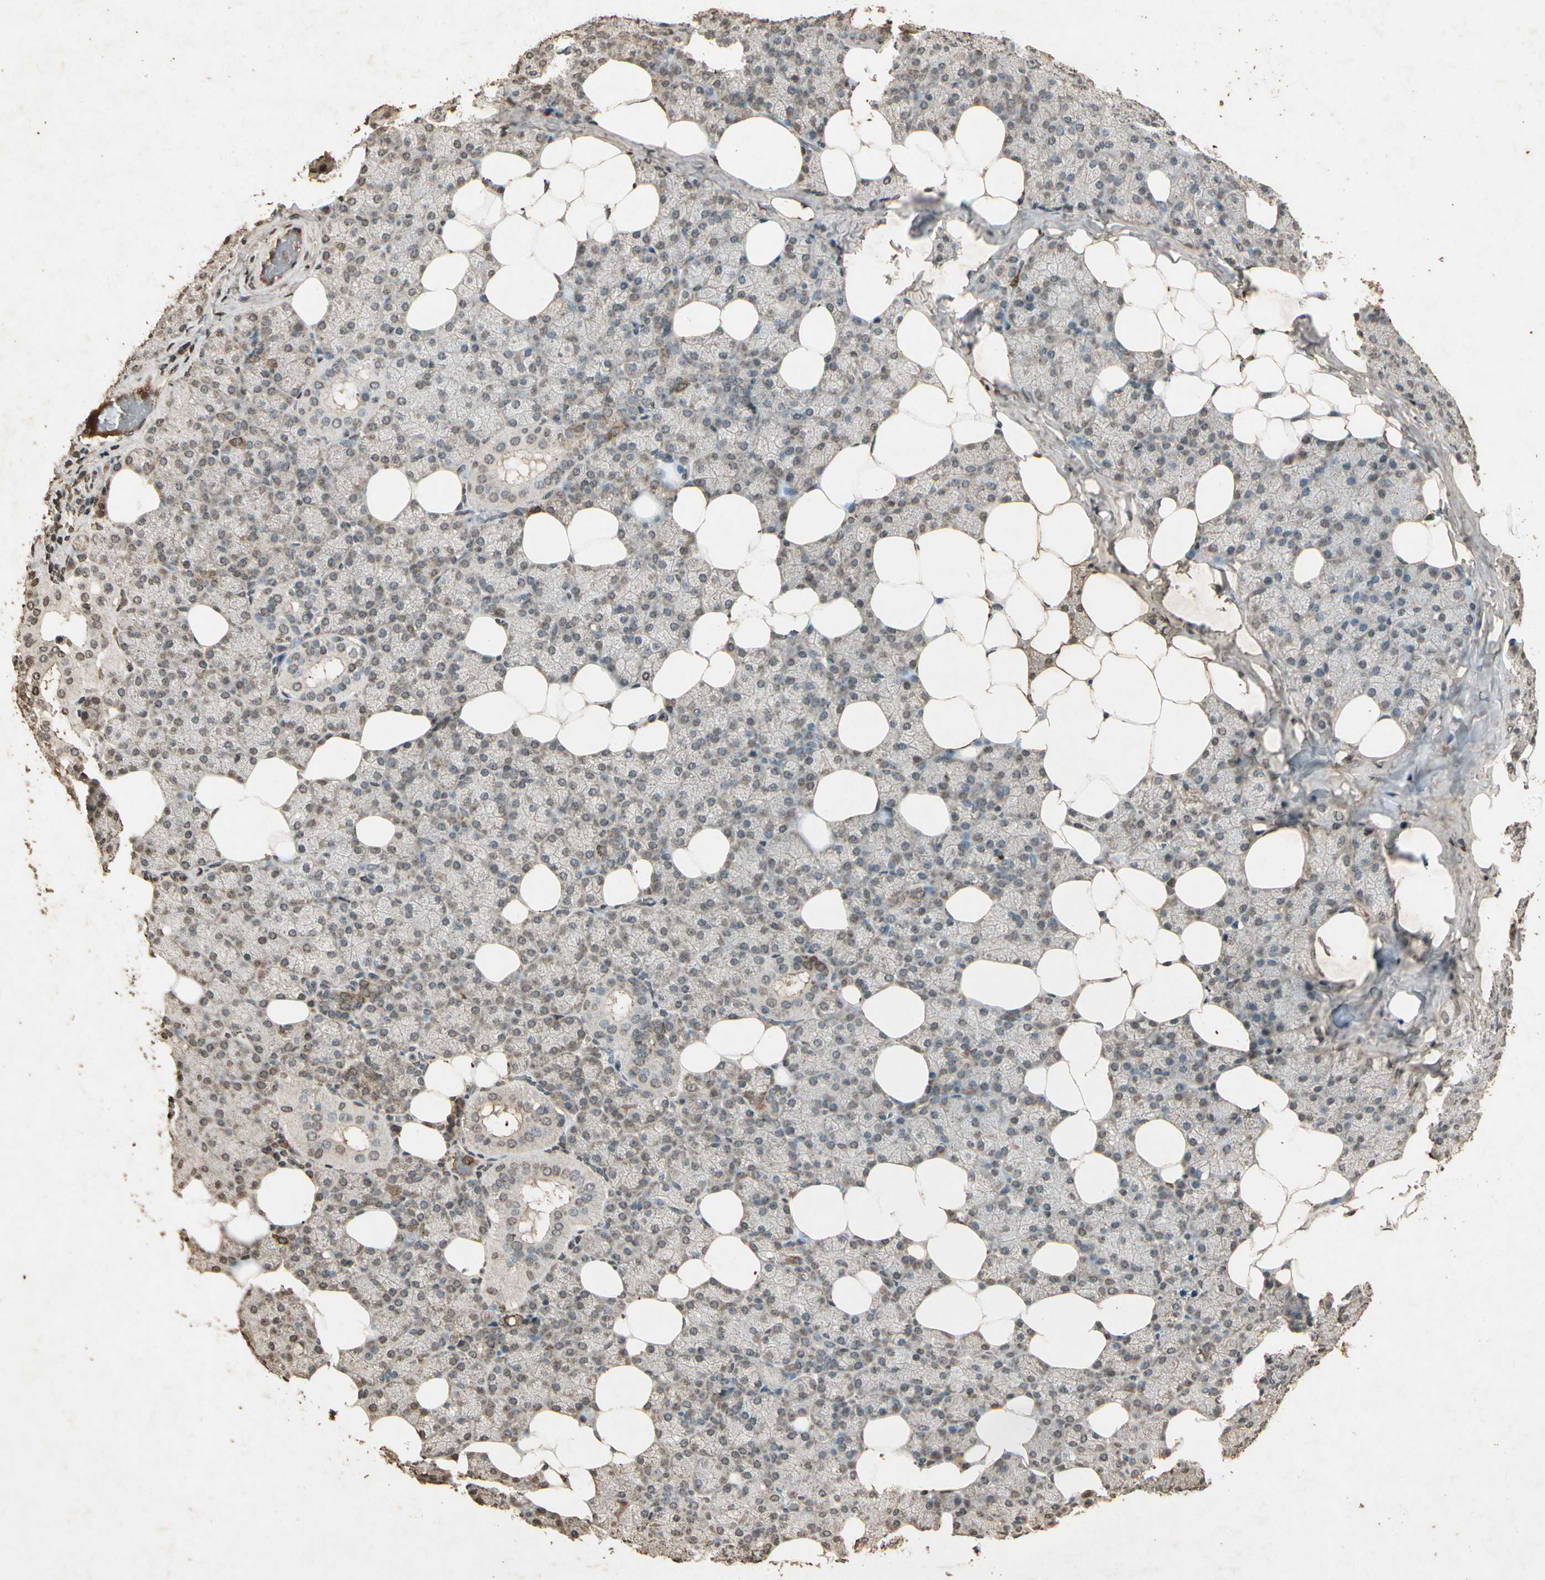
{"staining": {"intensity": "weak", "quantity": "25%-75%", "location": "cytoplasmic/membranous"}, "tissue": "salivary gland", "cell_type": "Glandular cells", "image_type": "normal", "snomed": [{"axis": "morphology", "description": "Normal tissue, NOS"}, {"axis": "topography", "description": "Lymph node"}, {"axis": "topography", "description": "Salivary gland"}], "caption": "Salivary gland stained with DAB IHC exhibits low levels of weak cytoplasmic/membranous positivity in approximately 25%-75% of glandular cells. The staining is performed using DAB brown chromogen to label protein expression. The nuclei are counter-stained blue using hematoxylin.", "gene": "GC", "patient": {"sex": "male", "age": 8}}